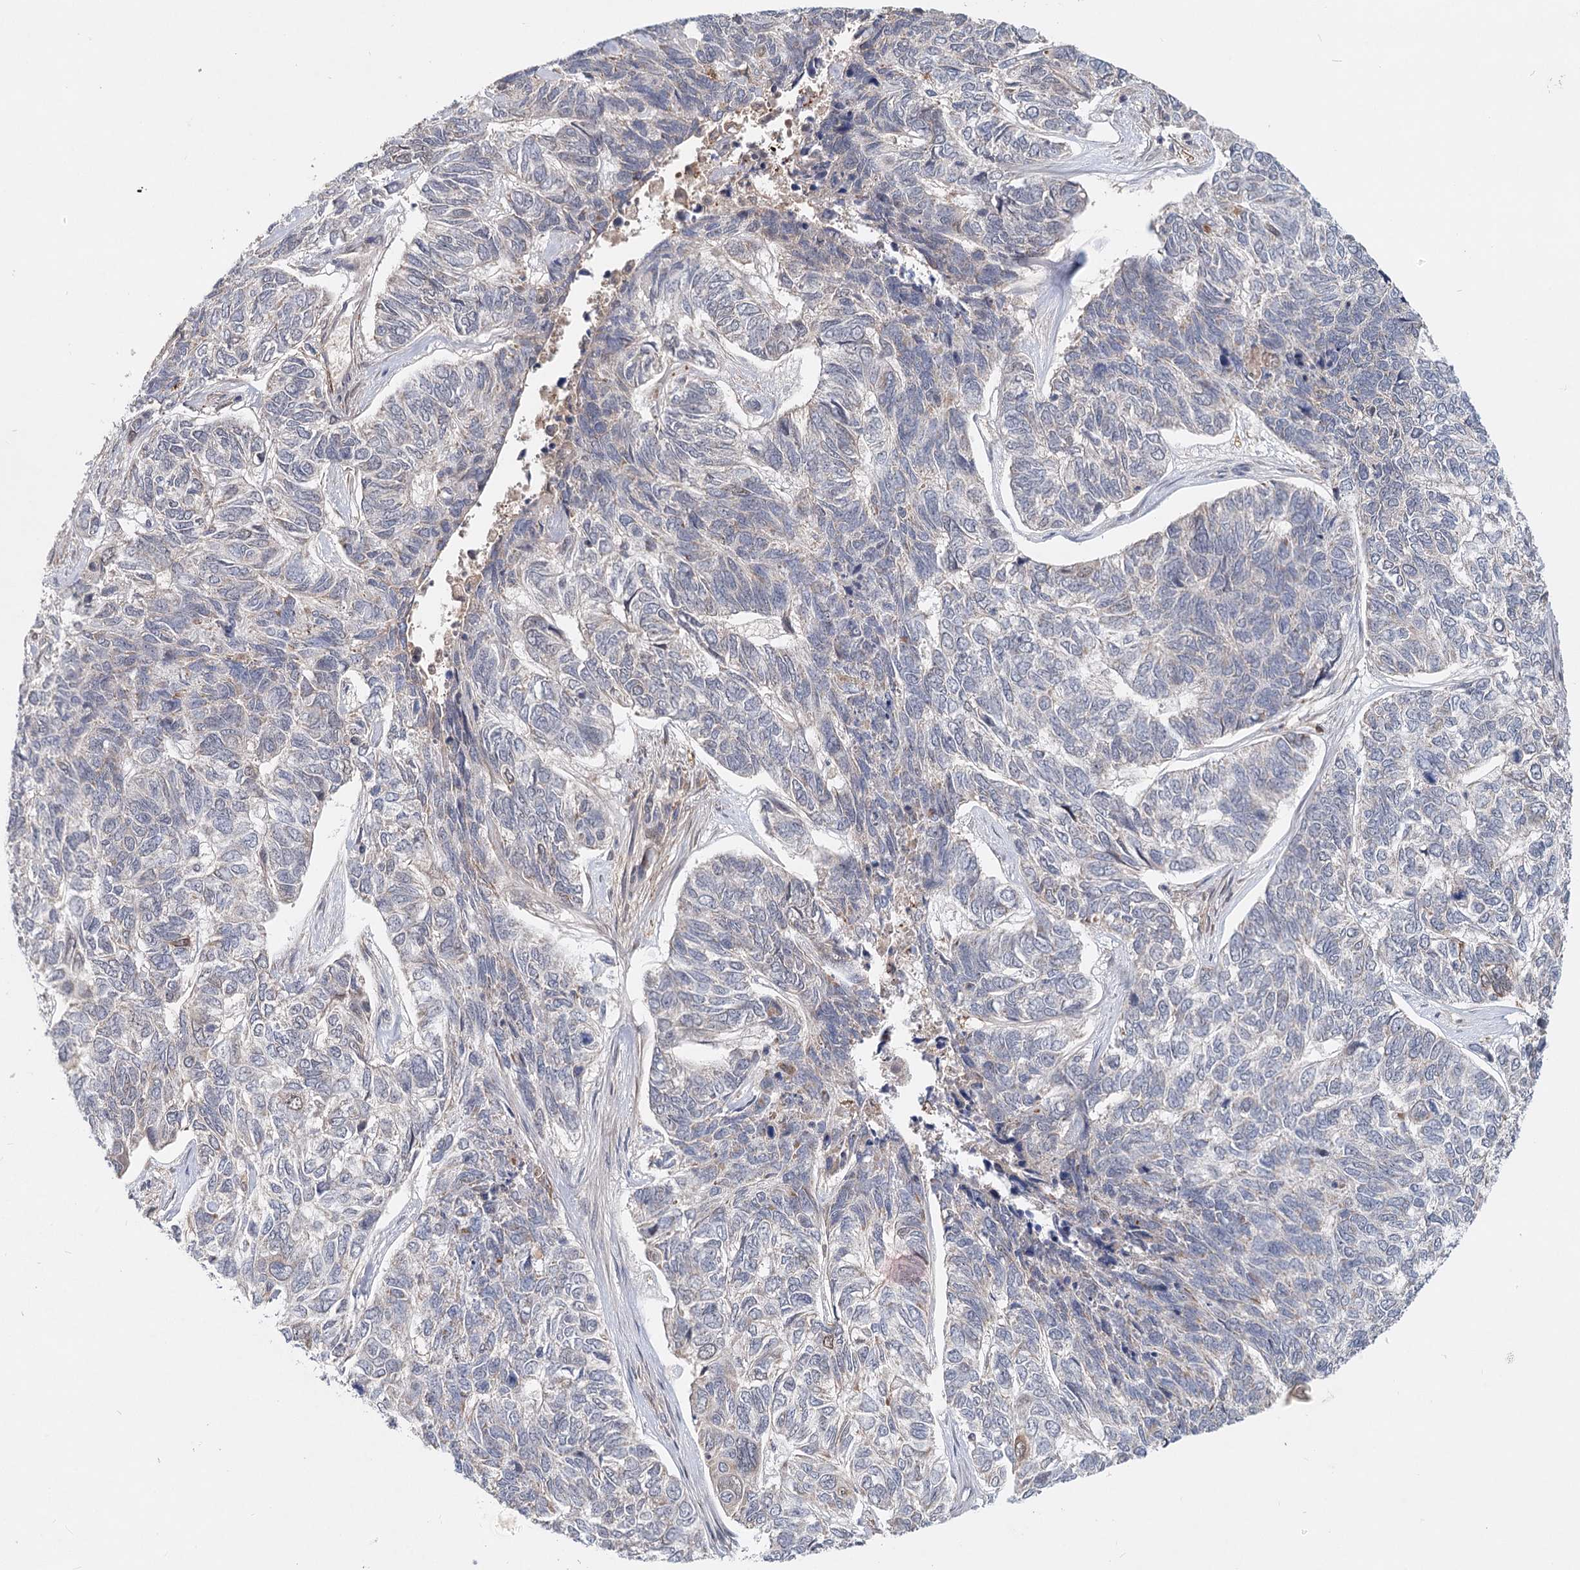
{"staining": {"intensity": "weak", "quantity": "<25%", "location": "cytoplasmic/membranous"}, "tissue": "skin cancer", "cell_type": "Tumor cells", "image_type": "cancer", "snomed": [{"axis": "morphology", "description": "Basal cell carcinoma"}, {"axis": "topography", "description": "Skin"}], "caption": "Tumor cells show no significant protein expression in skin basal cell carcinoma.", "gene": "AP3B1", "patient": {"sex": "female", "age": 65}}